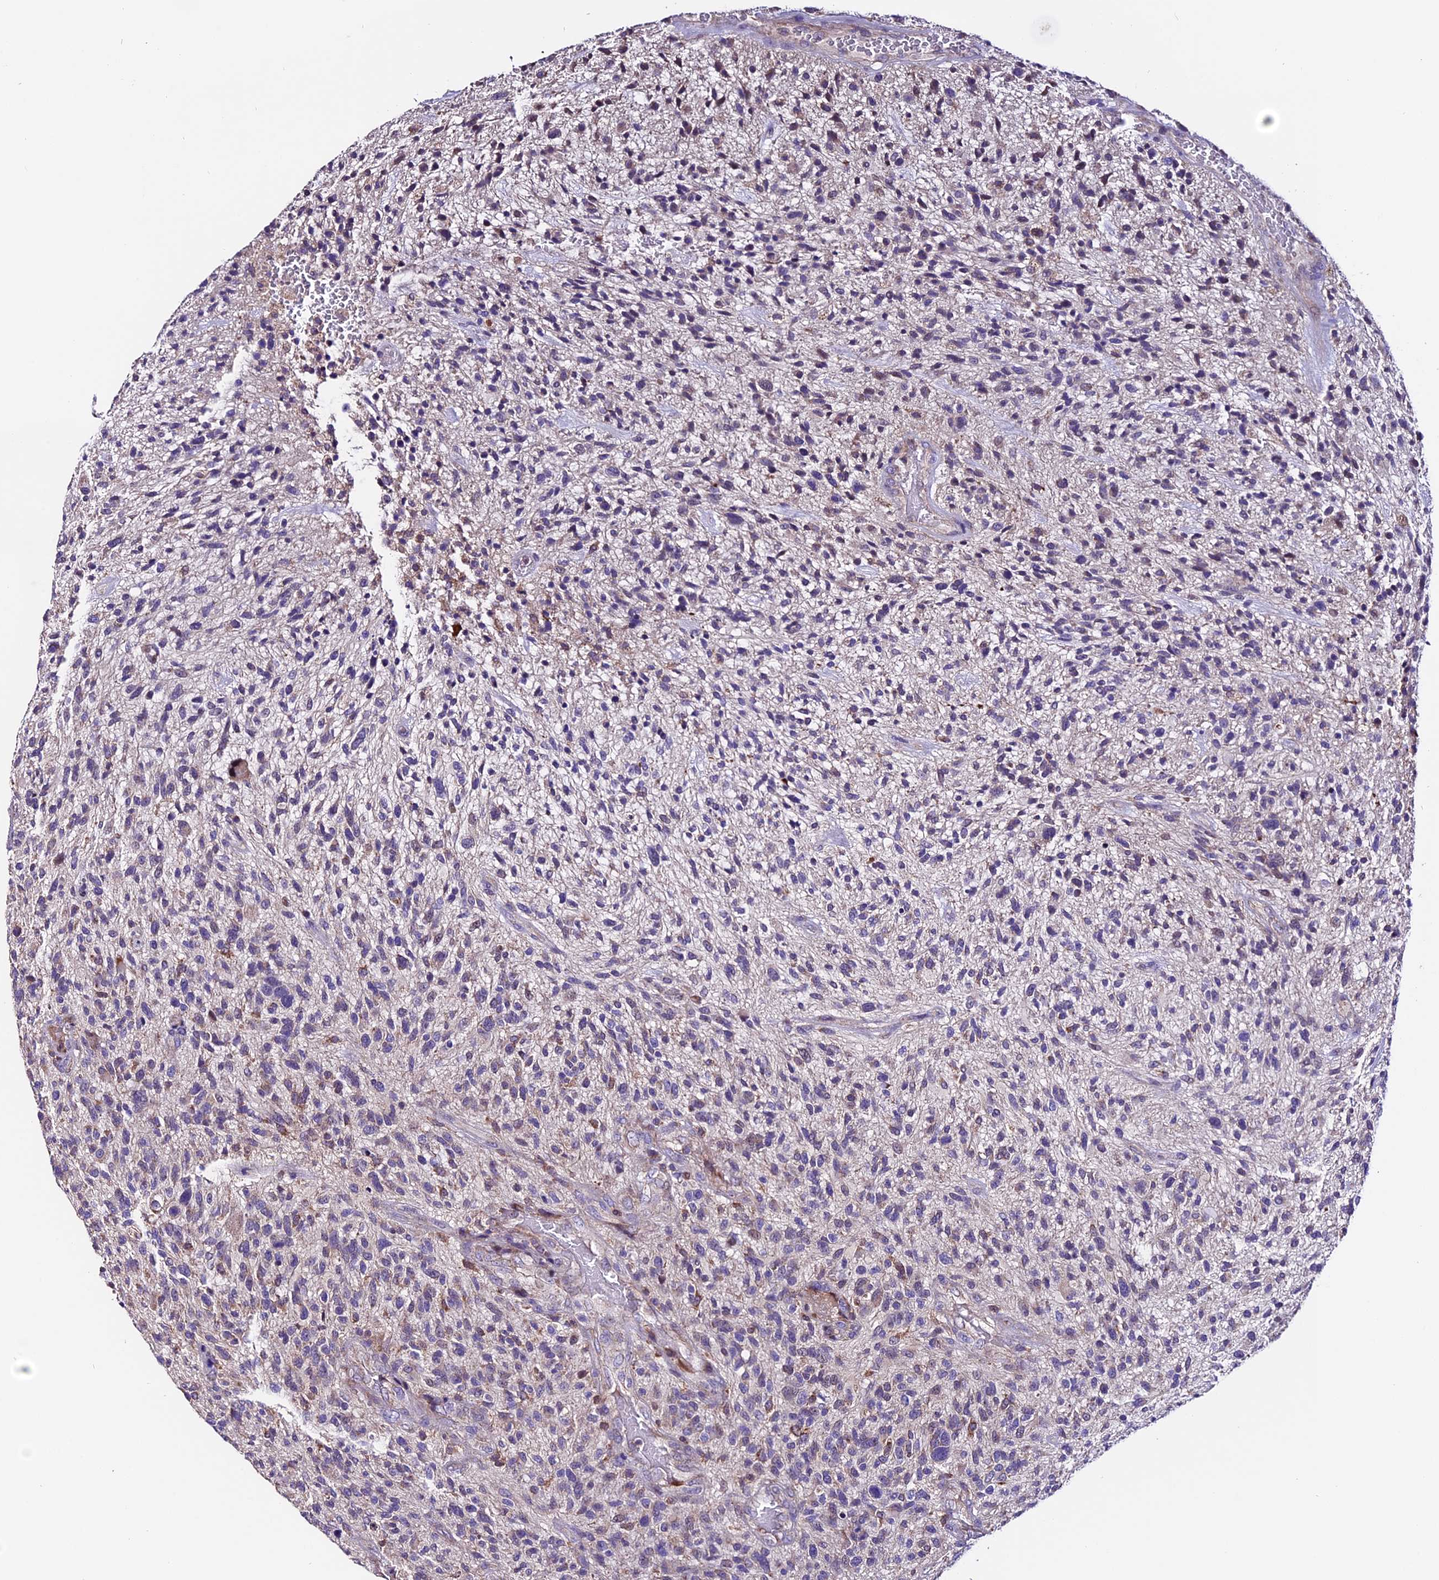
{"staining": {"intensity": "negative", "quantity": "none", "location": "none"}, "tissue": "glioma", "cell_type": "Tumor cells", "image_type": "cancer", "snomed": [{"axis": "morphology", "description": "Glioma, malignant, High grade"}, {"axis": "topography", "description": "Brain"}], "caption": "Immunohistochemistry (IHC) image of neoplastic tissue: human glioma stained with DAB (3,3'-diaminobenzidine) shows no significant protein staining in tumor cells.", "gene": "DDX28", "patient": {"sex": "male", "age": 47}}